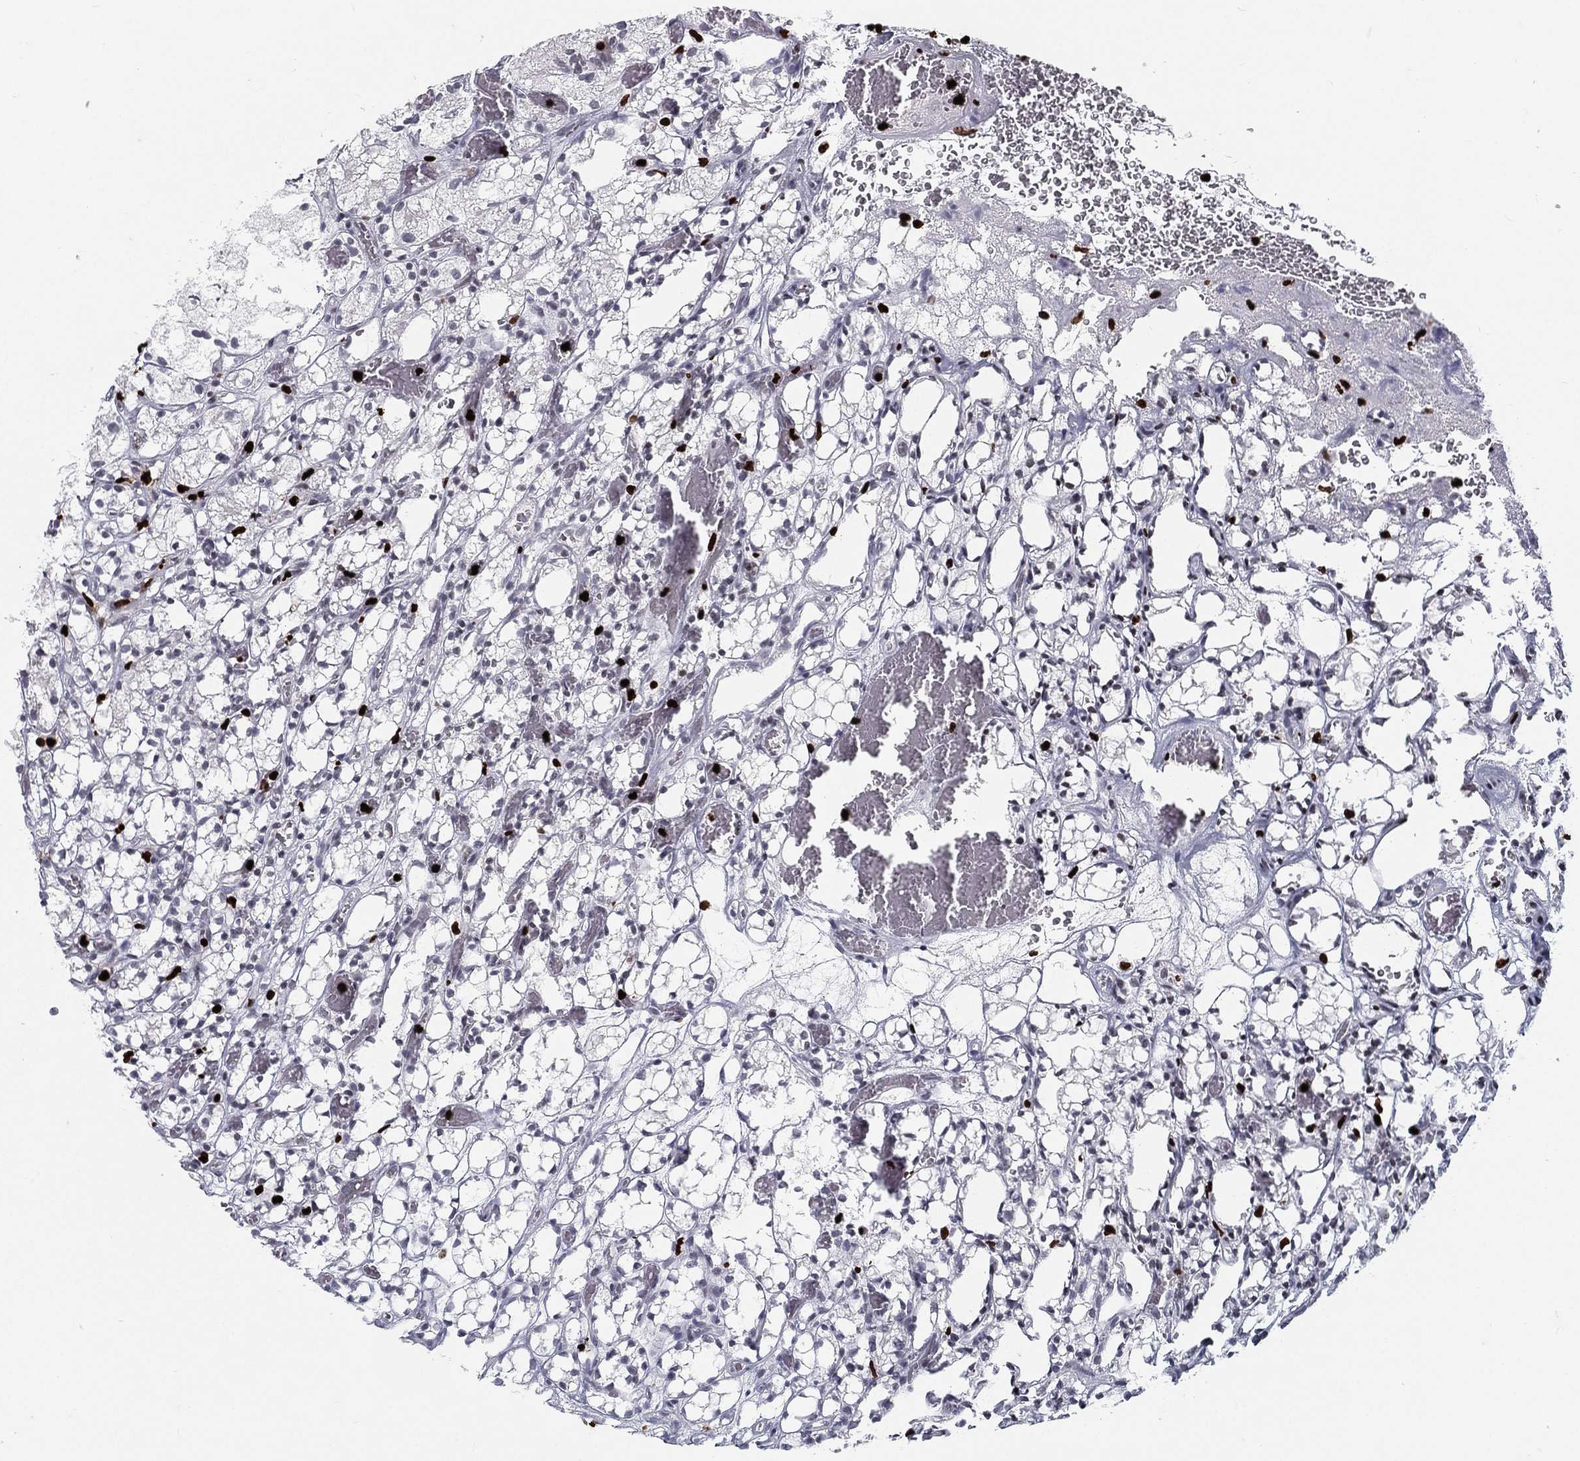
{"staining": {"intensity": "negative", "quantity": "none", "location": "none"}, "tissue": "renal cancer", "cell_type": "Tumor cells", "image_type": "cancer", "snomed": [{"axis": "morphology", "description": "Adenocarcinoma, NOS"}, {"axis": "topography", "description": "Kidney"}], "caption": "Immunohistochemistry photomicrograph of renal cancer stained for a protein (brown), which displays no positivity in tumor cells.", "gene": "MNDA", "patient": {"sex": "female", "age": 69}}